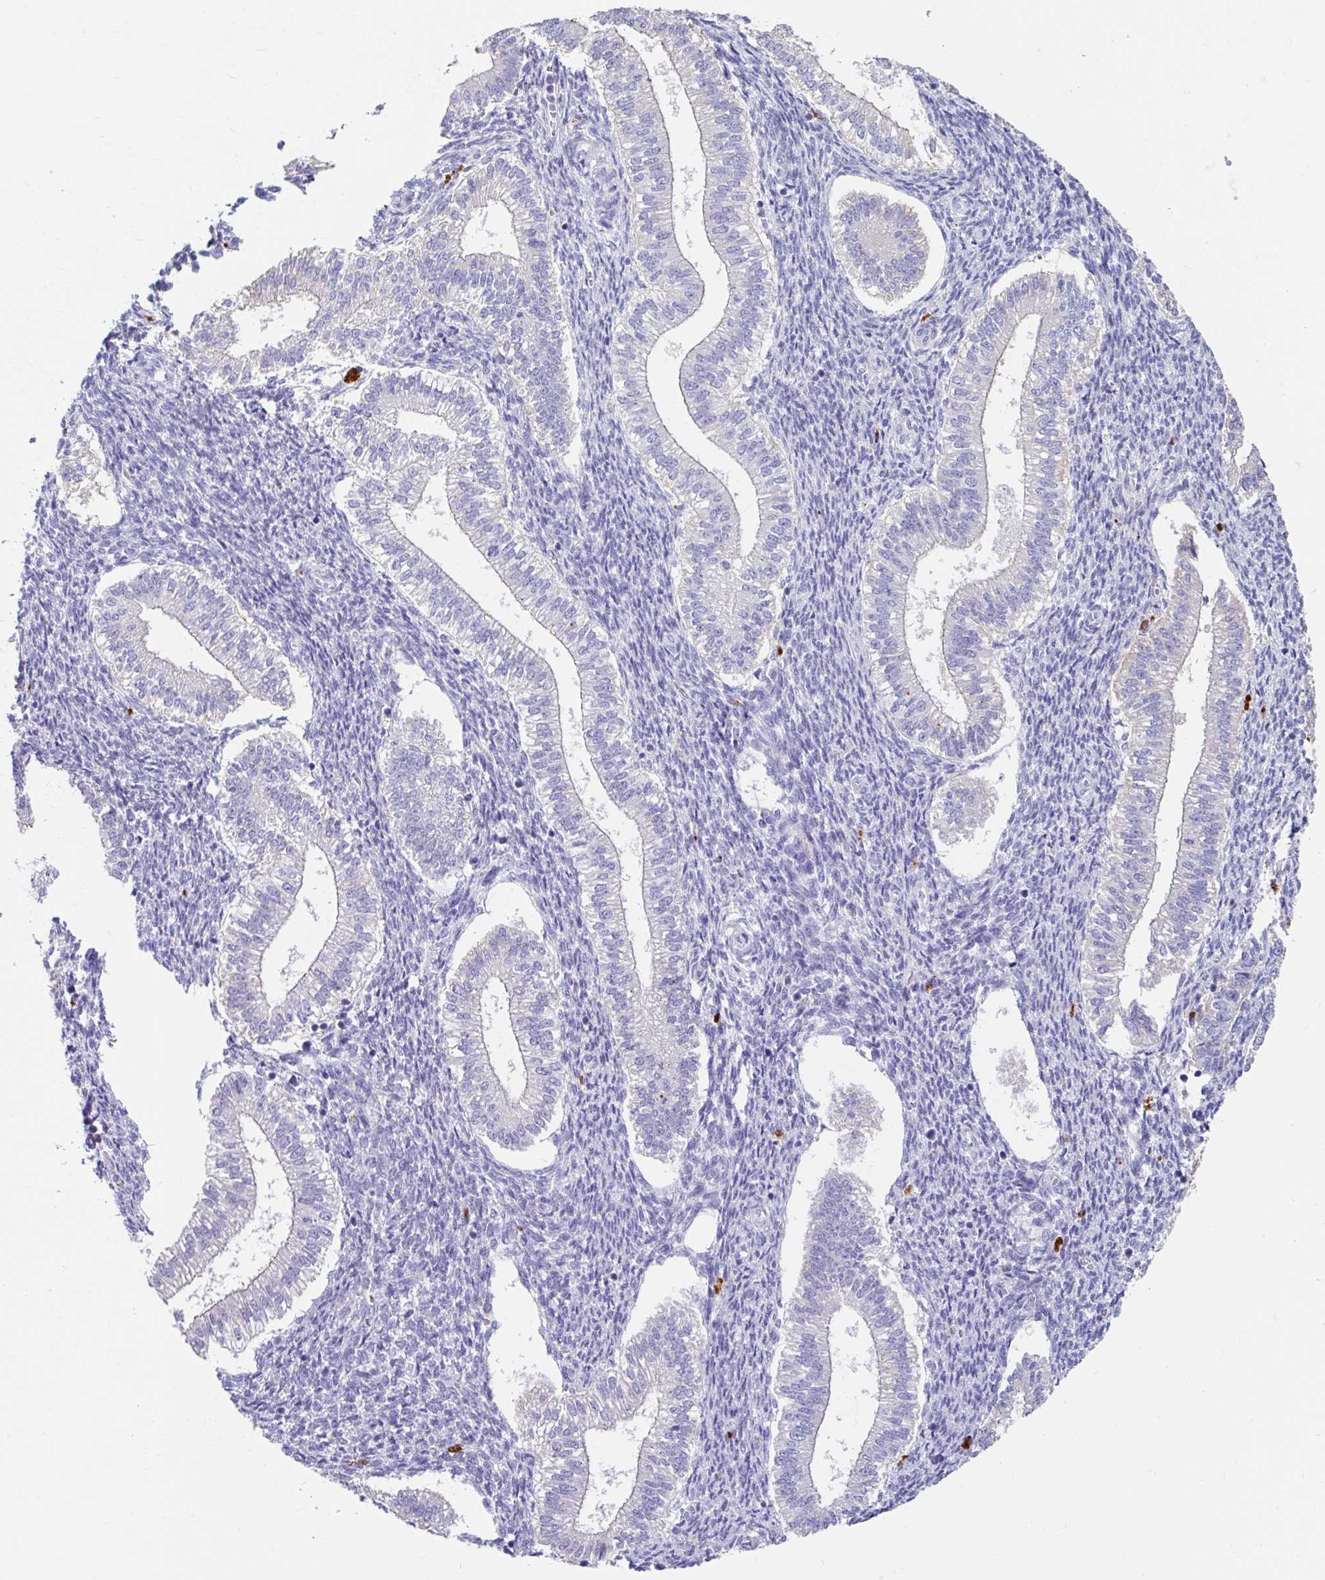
{"staining": {"intensity": "negative", "quantity": "none", "location": "none"}, "tissue": "endometrium", "cell_type": "Cells in endometrial stroma", "image_type": "normal", "snomed": [{"axis": "morphology", "description": "Normal tissue, NOS"}, {"axis": "topography", "description": "Endometrium"}], "caption": "Normal endometrium was stained to show a protein in brown. There is no significant positivity in cells in endometrial stroma.", "gene": "ZNF33A", "patient": {"sex": "female", "age": 25}}